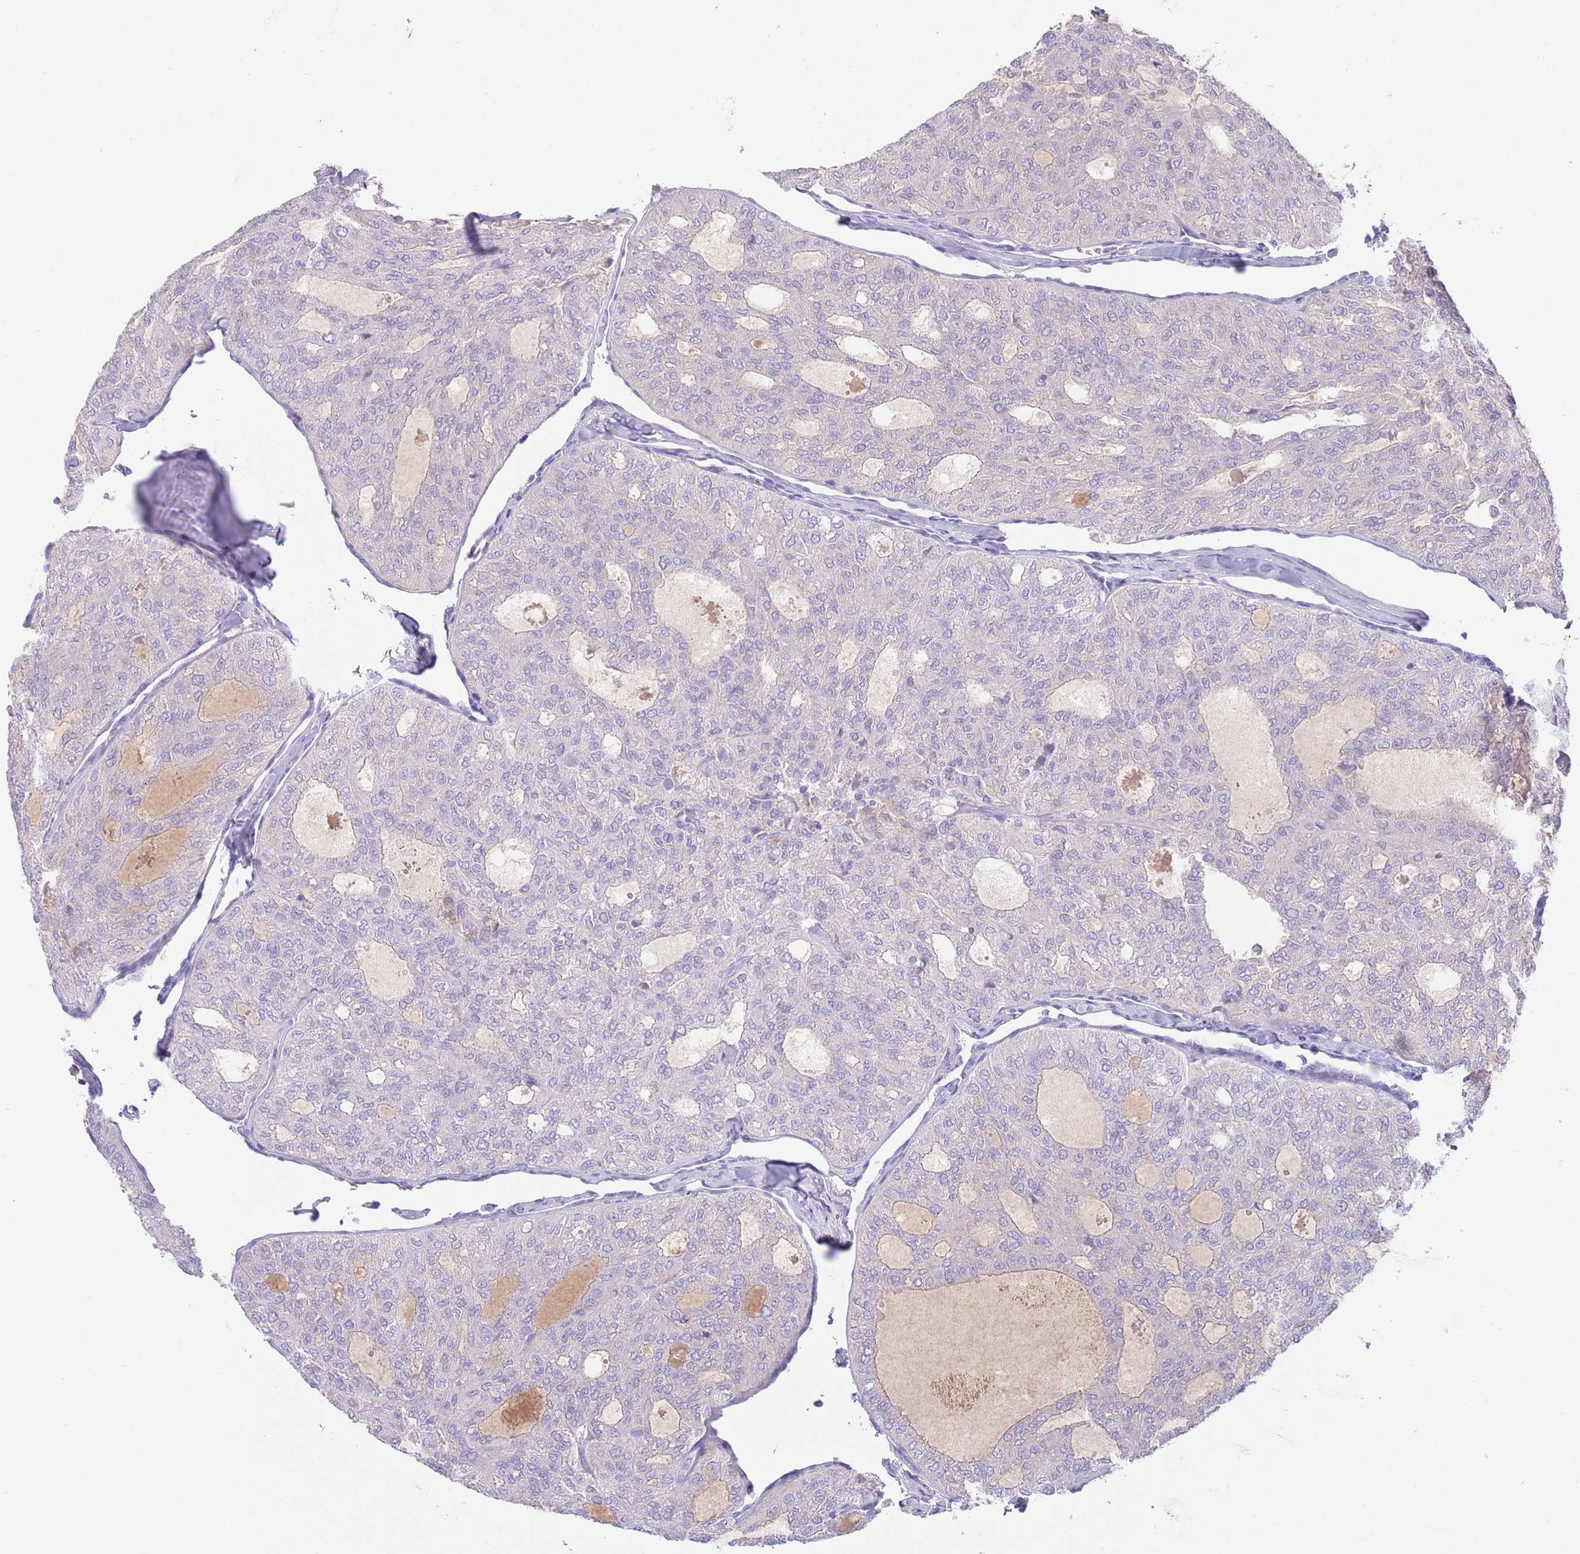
{"staining": {"intensity": "negative", "quantity": "none", "location": "none"}, "tissue": "thyroid cancer", "cell_type": "Tumor cells", "image_type": "cancer", "snomed": [{"axis": "morphology", "description": "Follicular adenoma carcinoma, NOS"}, {"axis": "topography", "description": "Thyroid gland"}], "caption": "IHC image of thyroid cancer (follicular adenoma carcinoma) stained for a protein (brown), which reveals no expression in tumor cells.", "gene": "IGFL4", "patient": {"sex": "male", "age": 75}}